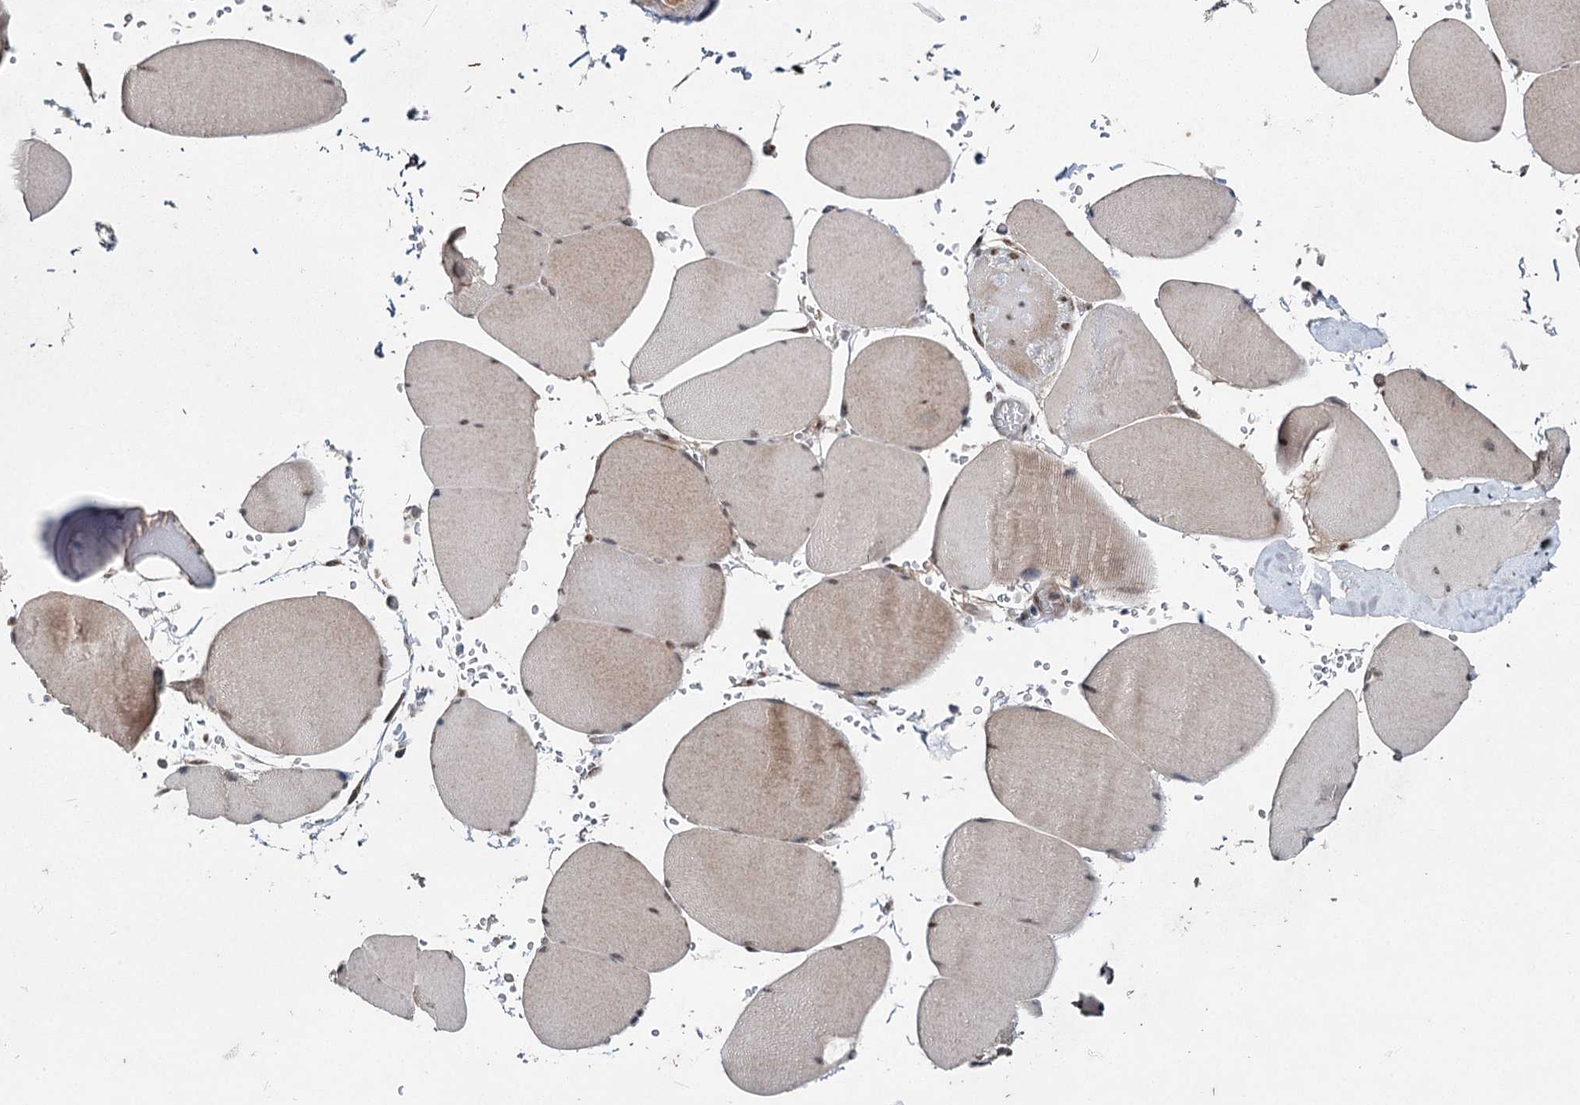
{"staining": {"intensity": "weak", "quantity": "25%-75%", "location": "cytoplasmic/membranous"}, "tissue": "skeletal muscle", "cell_type": "Myocytes", "image_type": "normal", "snomed": [{"axis": "morphology", "description": "Normal tissue, NOS"}, {"axis": "topography", "description": "Skeletal muscle"}, {"axis": "topography", "description": "Head-Neck"}], "caption": "Protein analysis of normal skeletal muscle shows weak cytoplasmic/membranous positivity in about 25%-75% of myocytes.", "gene": "MYG1", "patient": {"sex": "male", "age": 66}}